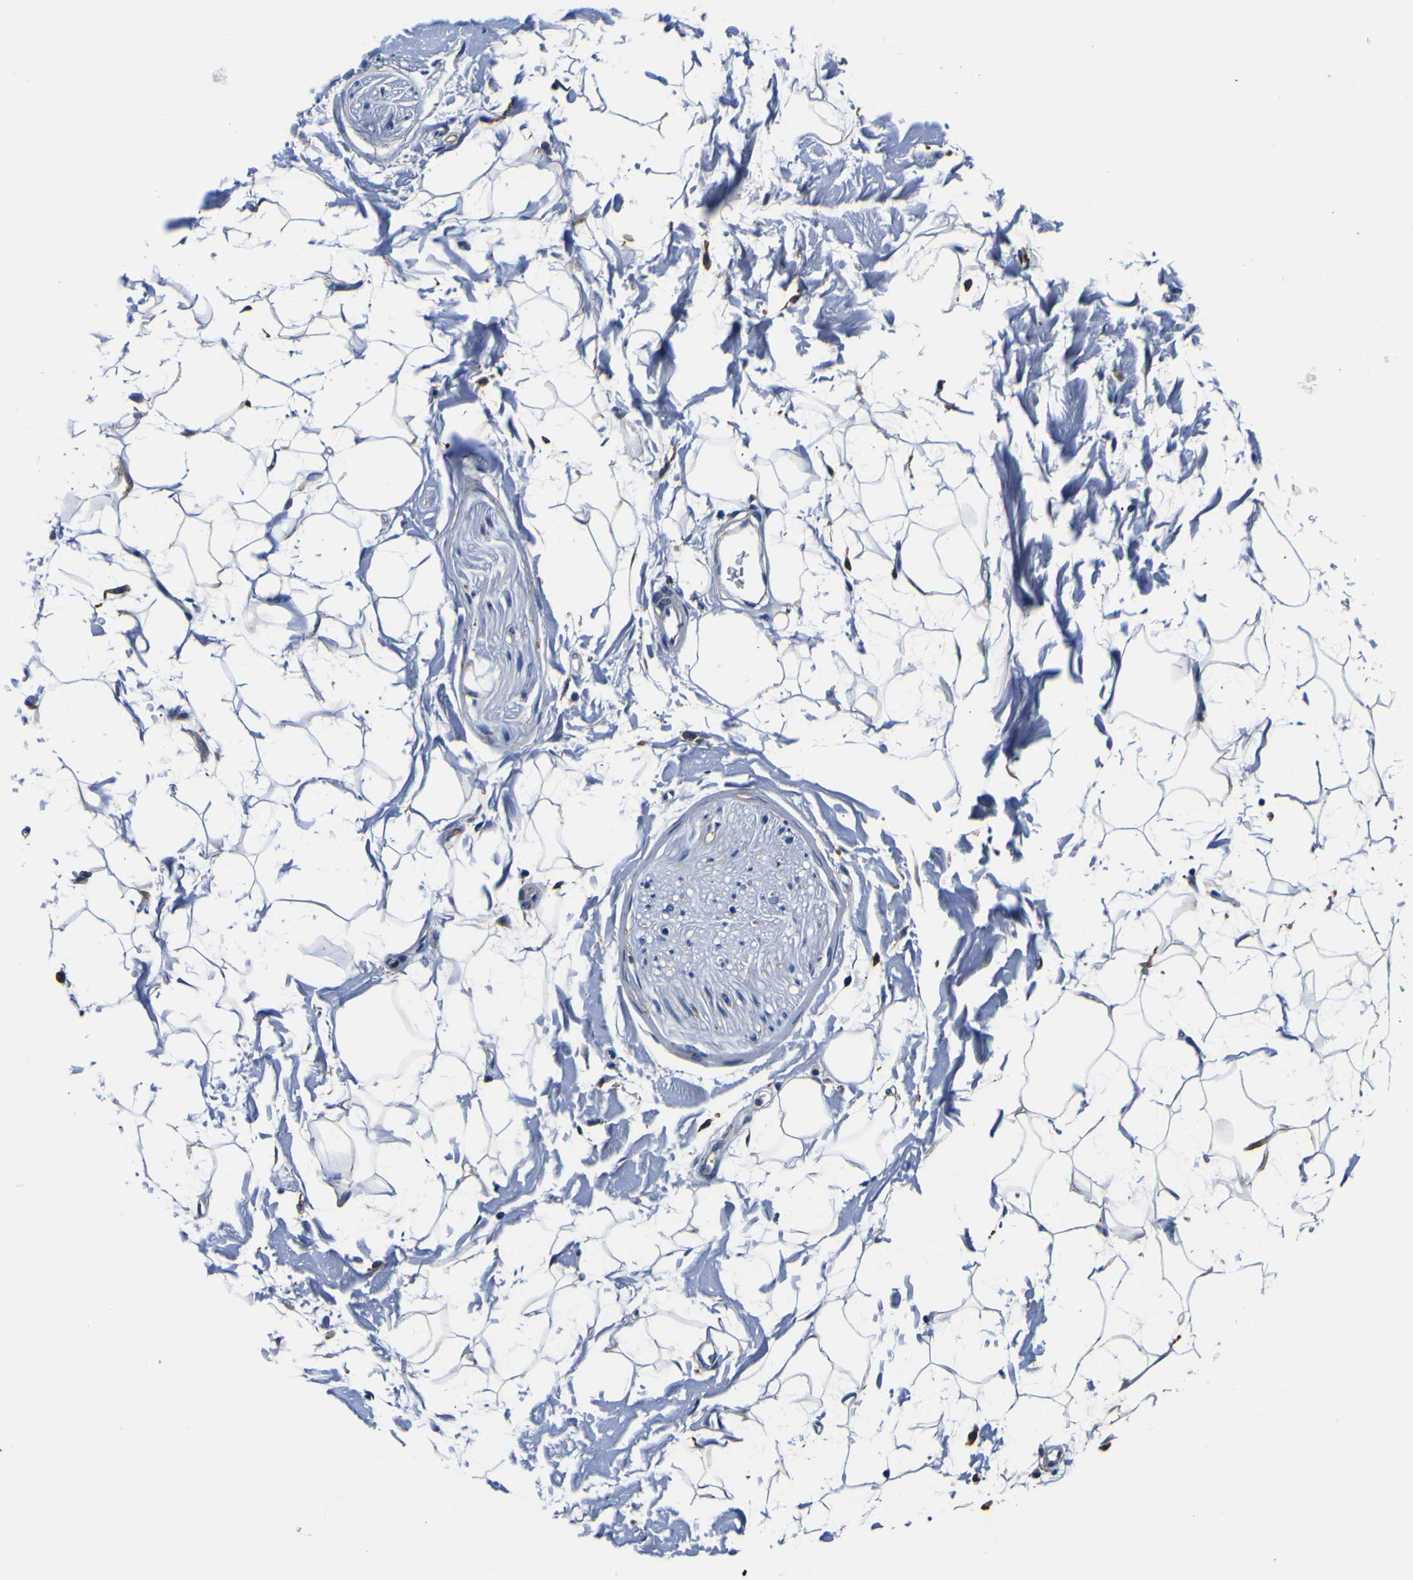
{"staining": {"intensity": "negative", "quantity": "none", "location": "none"}, "tissue": "adipose tissue", "cell_type": "Adipocytes", "image_type": "normal", "snomed": [{"axis": "morphology", "description": "Normal tissue, NOS"}, {"axis": "topography", "description": "Soft tissue"}], "caption": "This is a image of IHC staining of normal adipose tissue, which shows no expression in adipocytes.", "gene": "PXDN", "patient": {"sex": "male", "age": 72}}